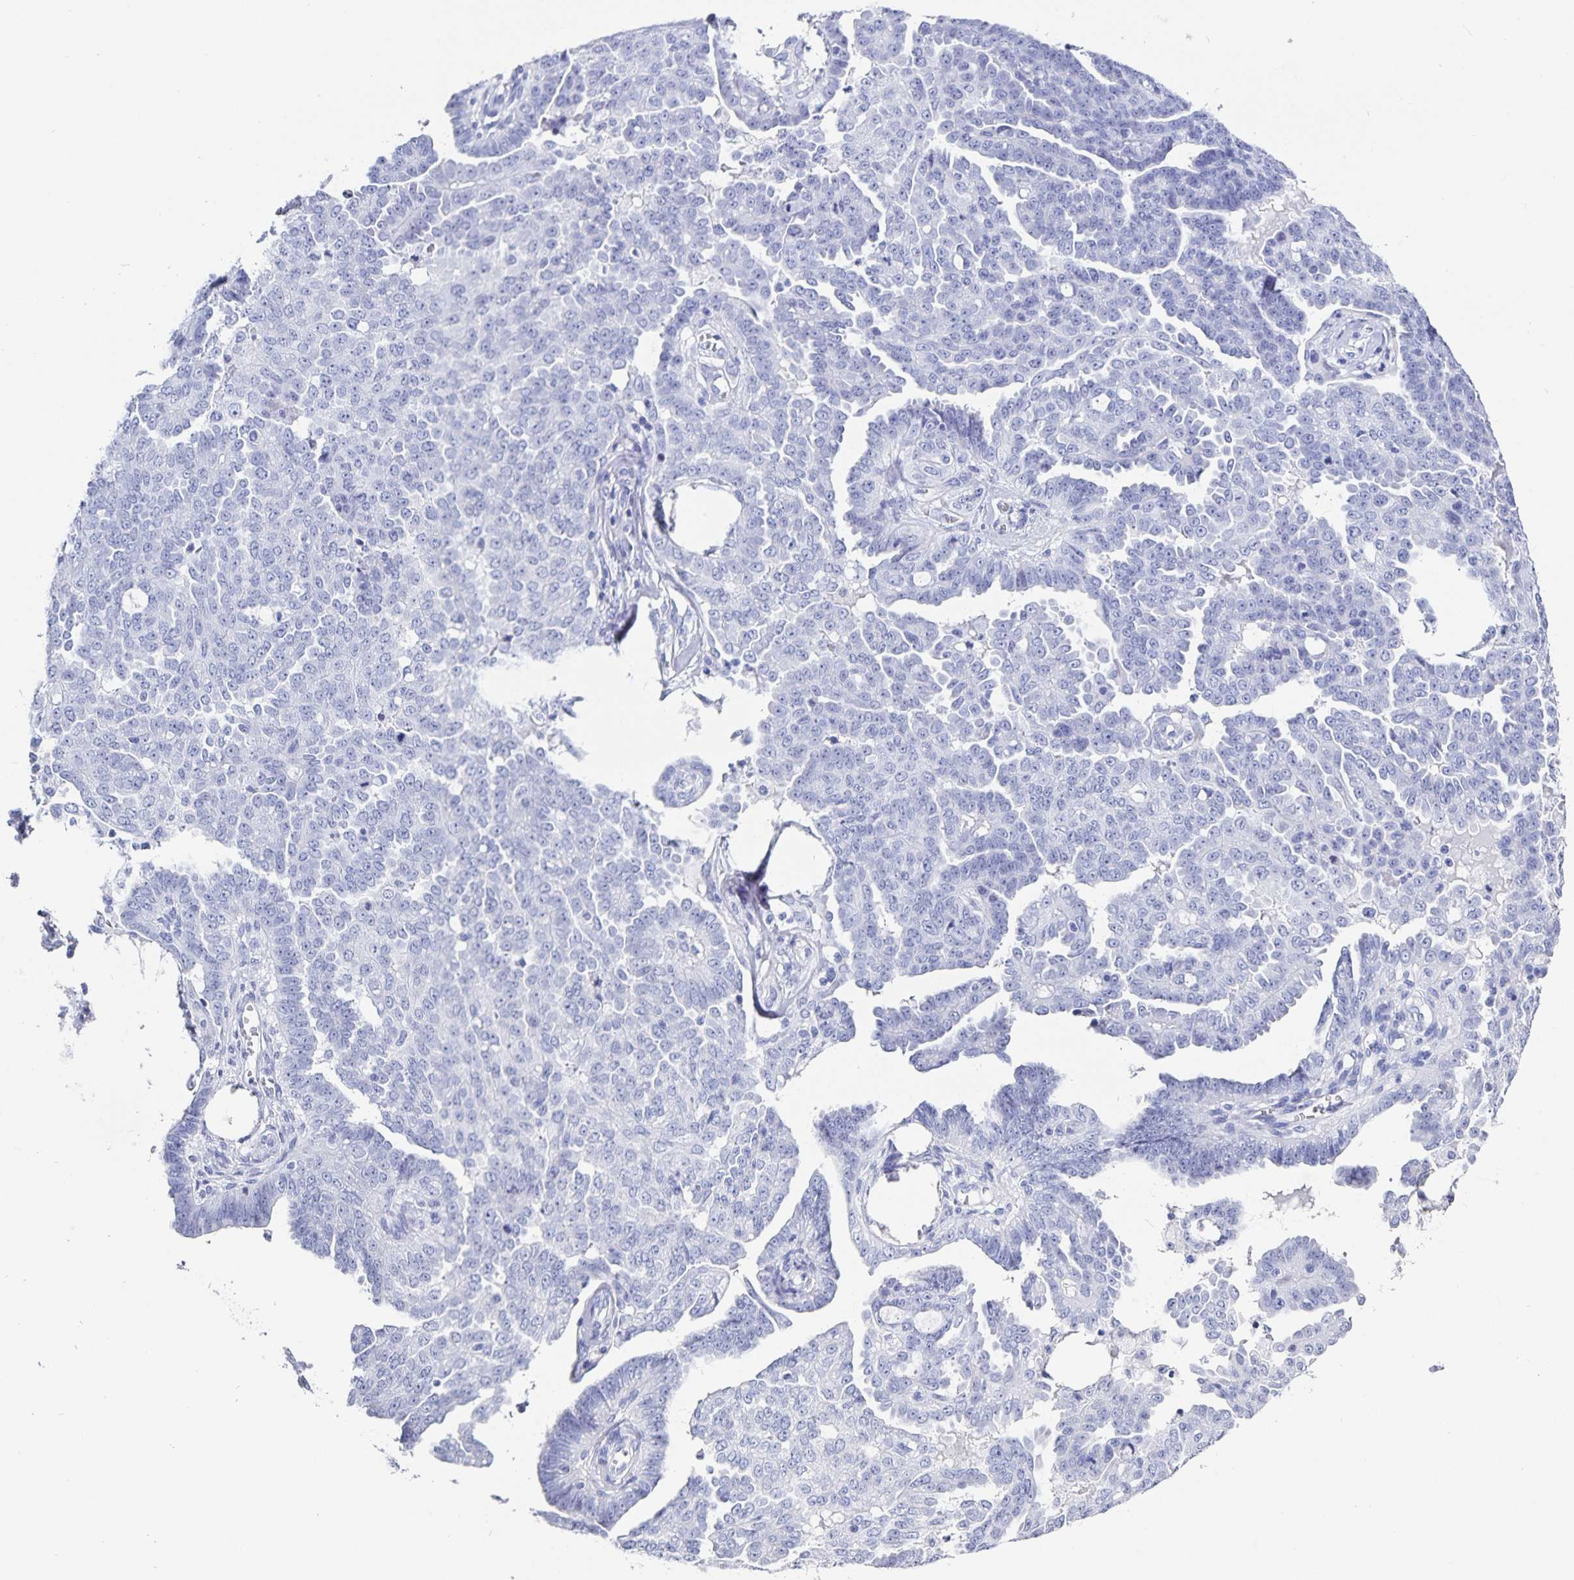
{"staining": {"intensity": "negative", "quantity": "none", "location": "none"}, "tissue": "ovarian cancer", "cell_type": "Tumor cells", "image_type": "cancer", "snomed": [{"axis": "morphology", "description": "Cystadenocarcinoma, serous, NOS"}, {"axis": "topography", "description": "Ovary"}], "caption": "High magnification brightfield microscopy of serous cystadenocarcinoma (ovarian) stained with DAB (3,3'-diaminobenzidine) (brown) and counterstained with hematoxylin (blue): tumor cells show no significant positivity.", "gene": "C19orf73", "patient": {"sex": "female", "age": 71}}